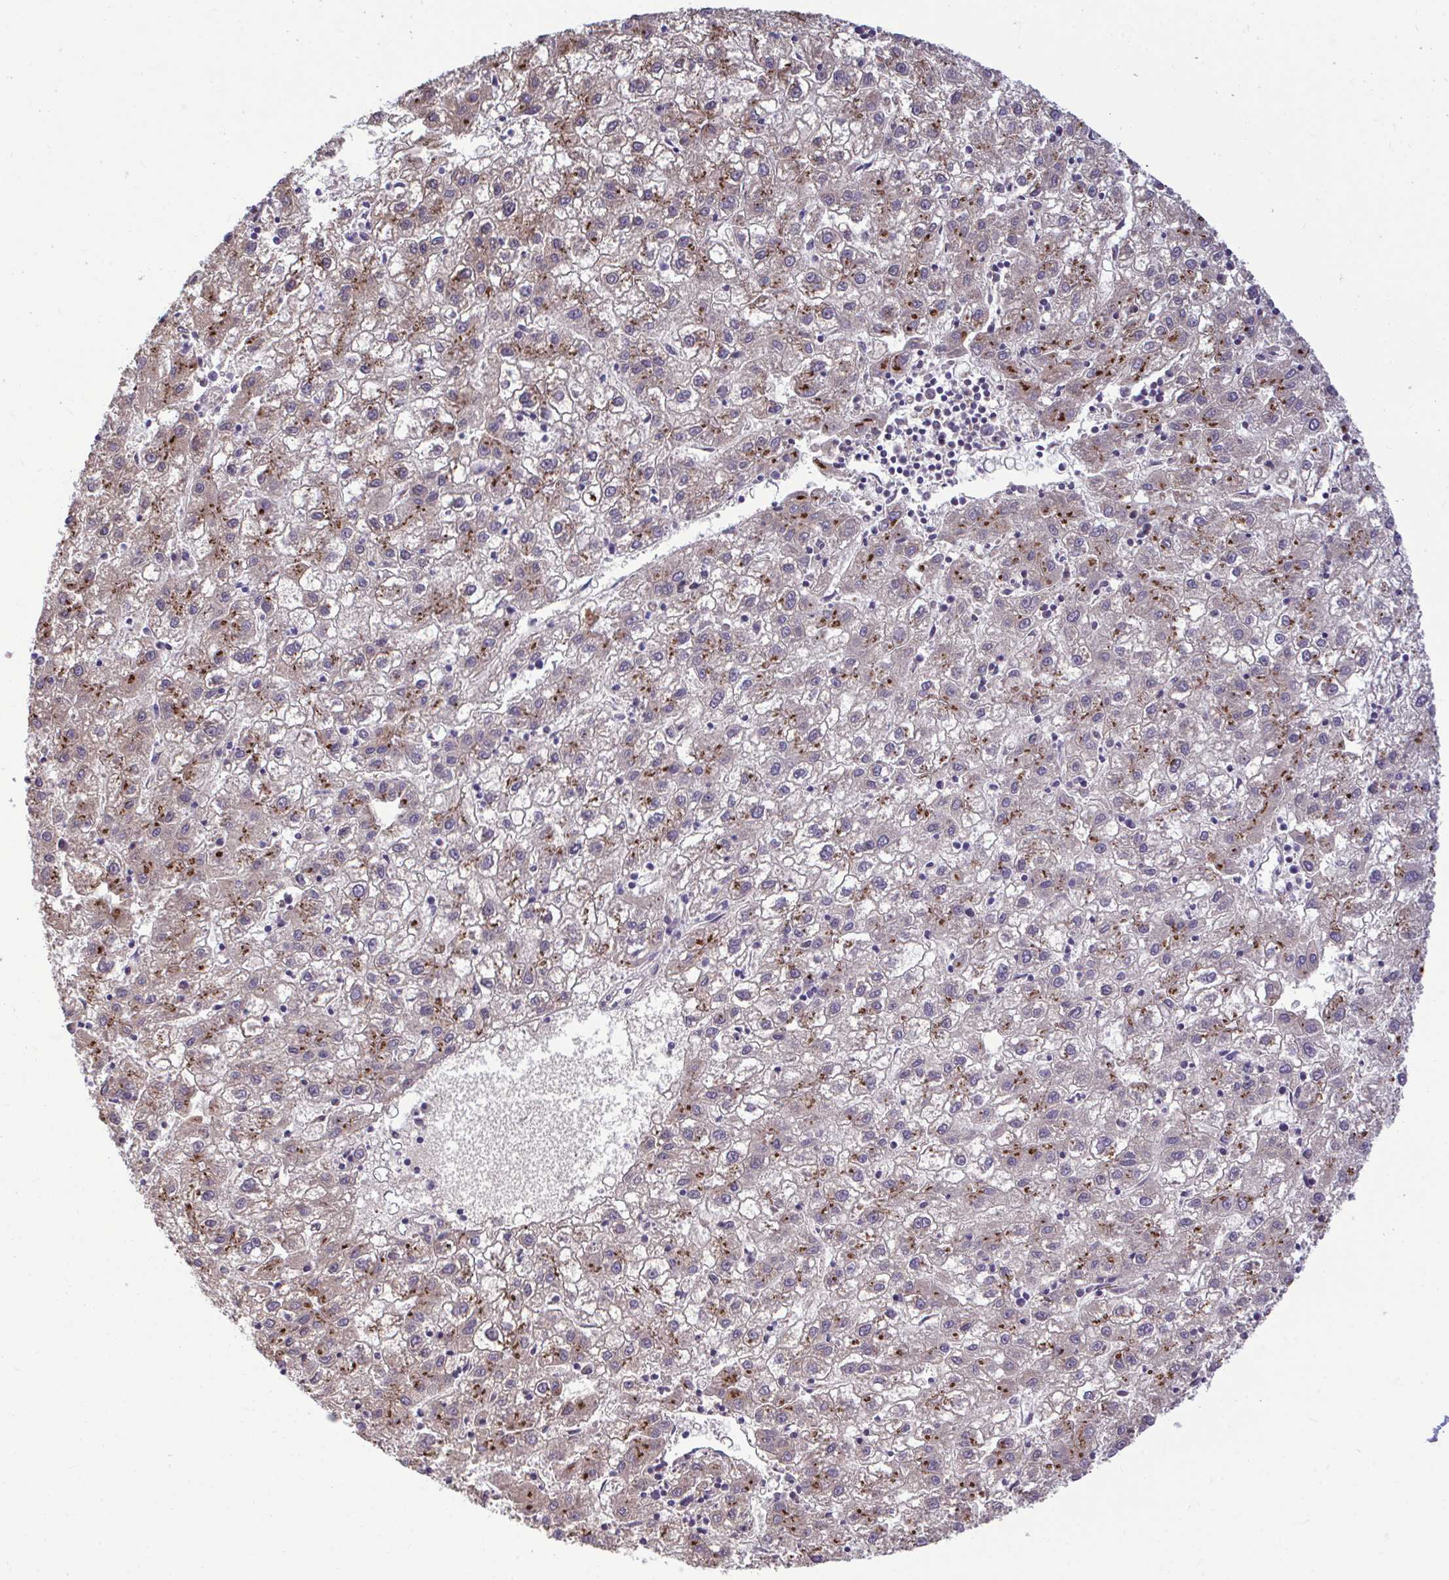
{"staining": {"intensity": "moderate", "quantity": ">75%", "location": "cytoplasmic/membranous"}, "tissue": "liver cancer", "cell_type": "Tumor cells", "image_type": "cancer", "snomed": [{"axis": "morphology", "description": "Carcinoma, Hepatocellular, NOS"}, {"axis": "topography", "description": "Liver"}], "caption": "Liver cancer (hepatocellular carcinoma) stained for a protein (brown) shows moderate cytoplasmic/membranous positive expression in about >75% of tumor cells.", "gene": "SARS2", "patient": {"sex": "male", "age": 72}}